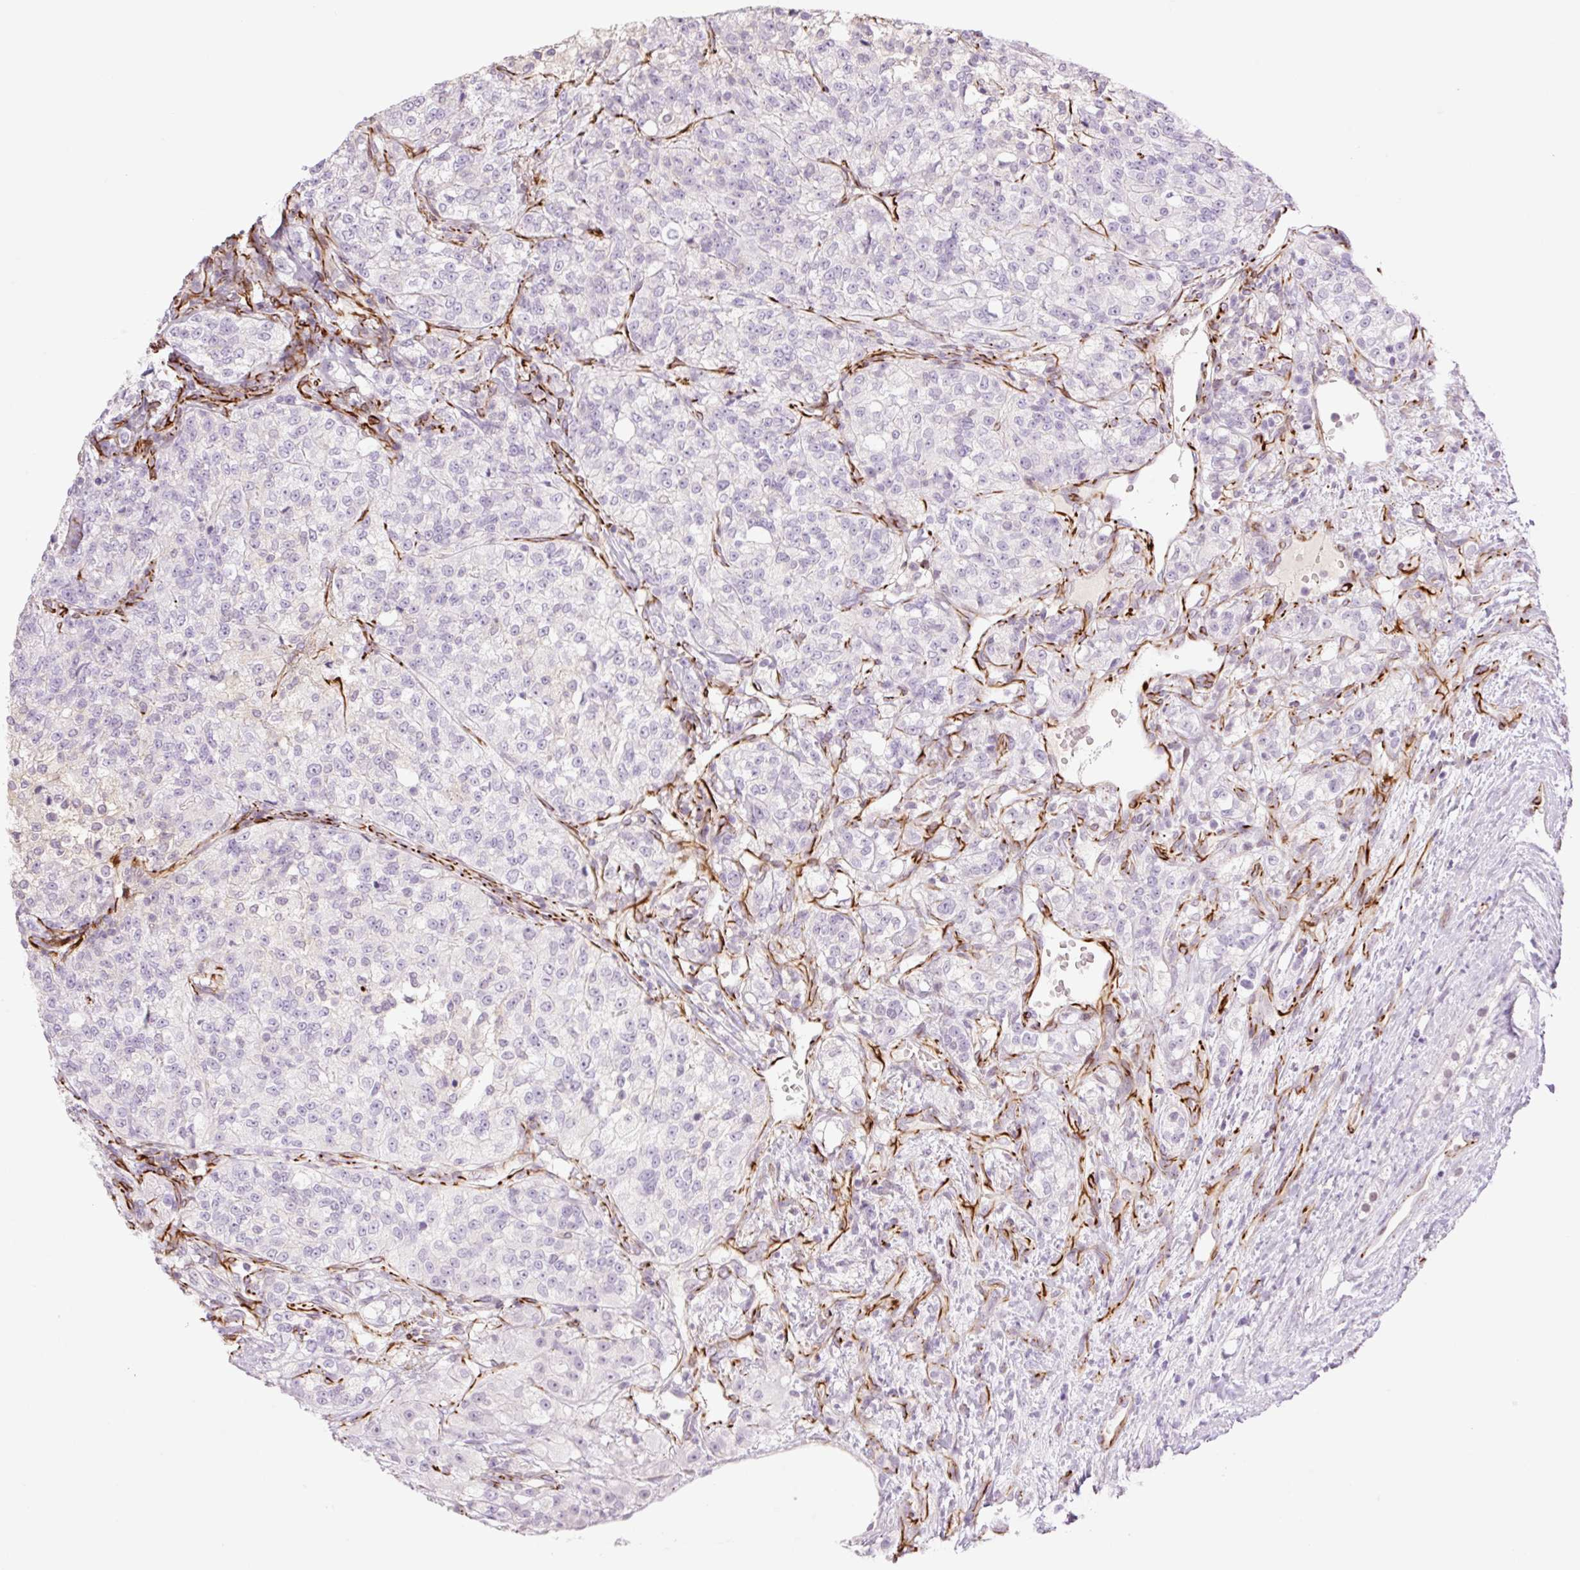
{"staining": {"intensity": "negative", "quantity": "none", "location": "none"}, "tissue": "renal cancer", "cell_type": "Tumor cells", "image_type": "cancer", "snomed": [{"axis": "morphology", "description": "Adenocarcinoma, NOS"}, {"axis": "topography", "description": "Kidney"}], "caption": "An immunohistochemistry (IHC) image of renal adenocarcinoma is shown. There is no staining in tumor cells of renal adenocarcinoma.", "gene": "ZFYVE21", "patient": {"sex": "female", "age": 63}}